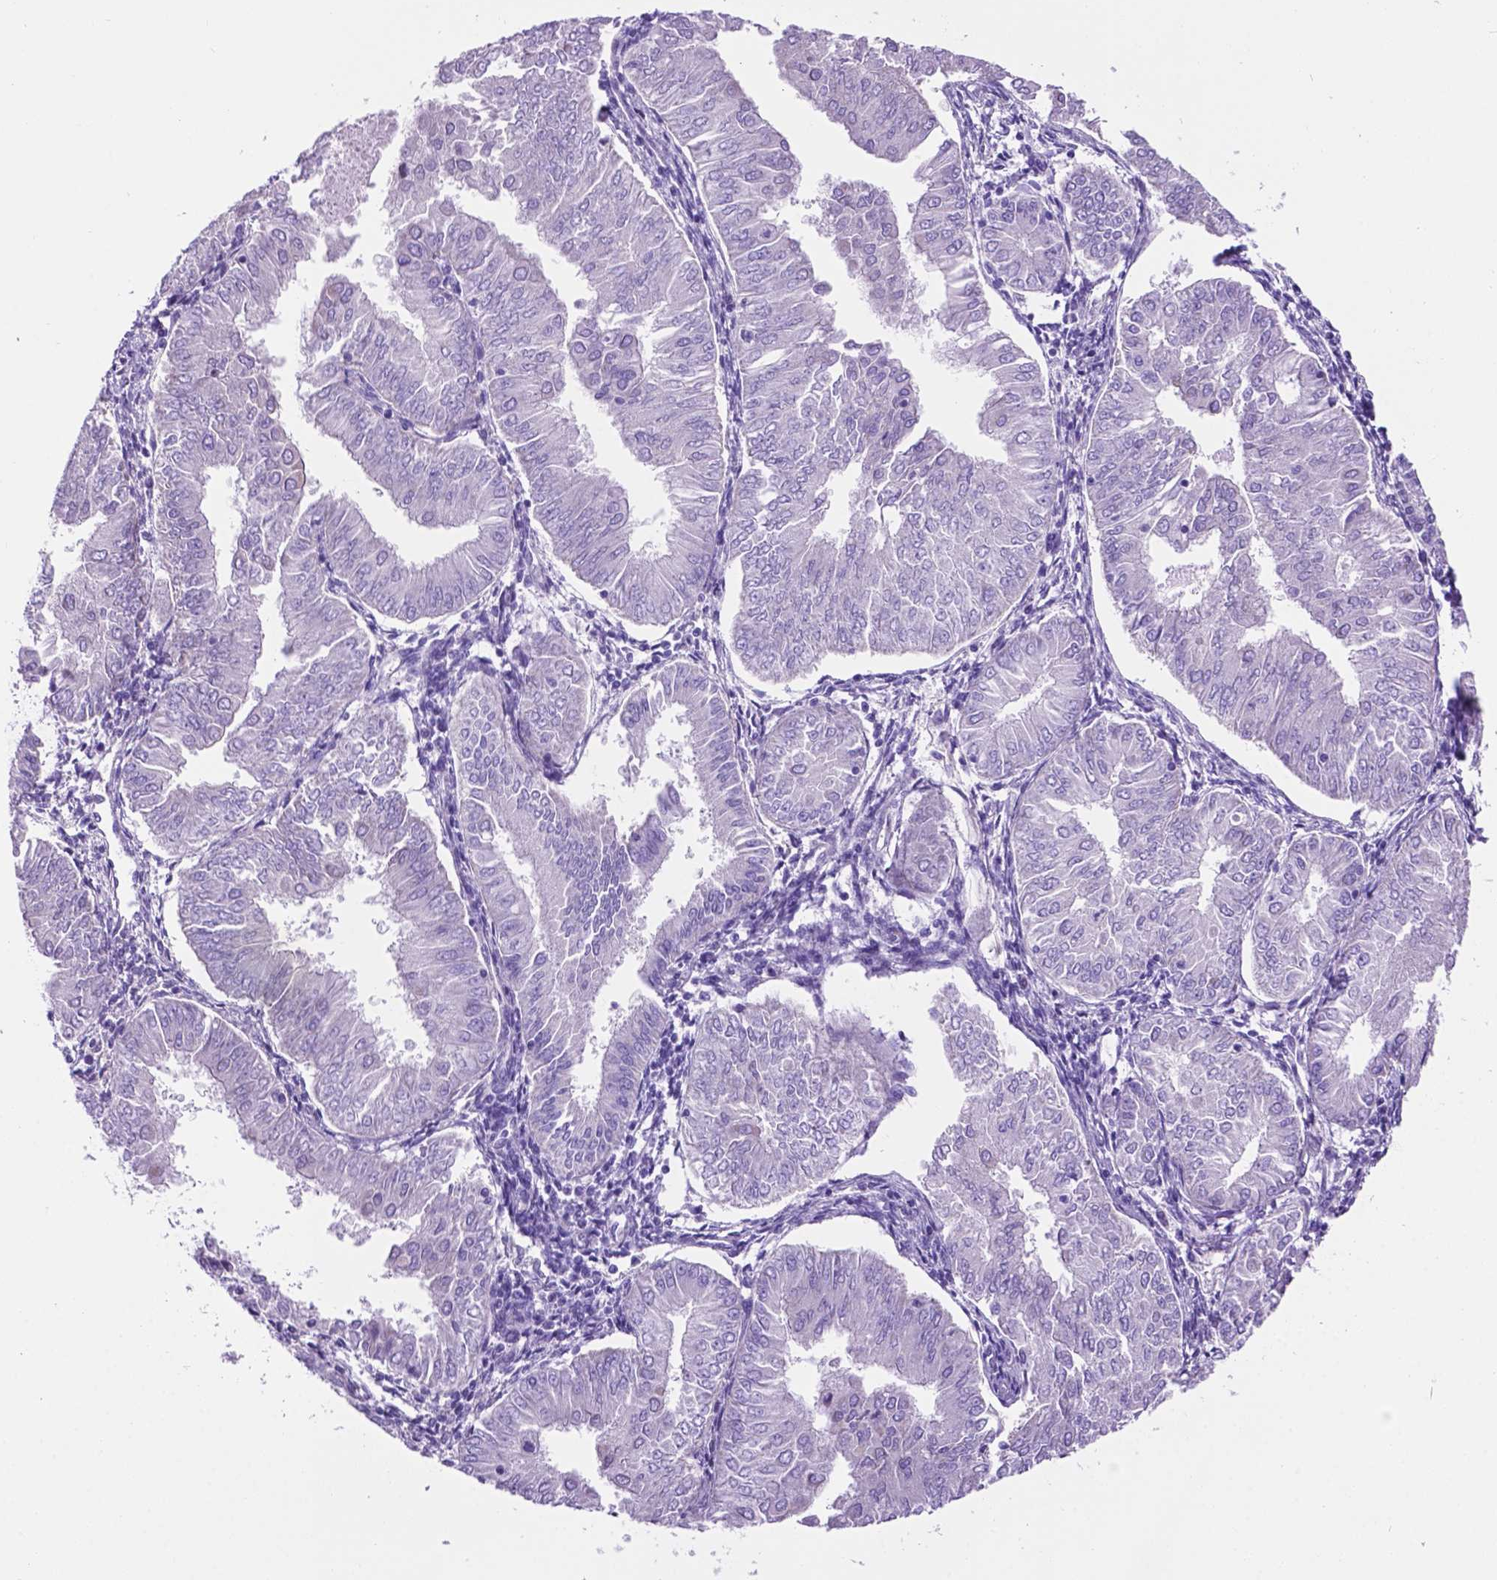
{"staining": {"intensity": "negative", "quantity": "none", "location": "none"}, "tissue": "endometrial cancer", "cell_type": "Tumor cells", "image_type": "cancer", "snomed": [{"axis": "morphology", "description": "Adenocarcinoma, NOS"}, {"axis": "topography", "description": "Endometrium"}], "caption": "Image shows no protein expression in tumor cells of endometrial cancer (adenocarcinoma) tissue.", "gene": "TMEM121B", "patient": {"sex": "female", "age": 53}}